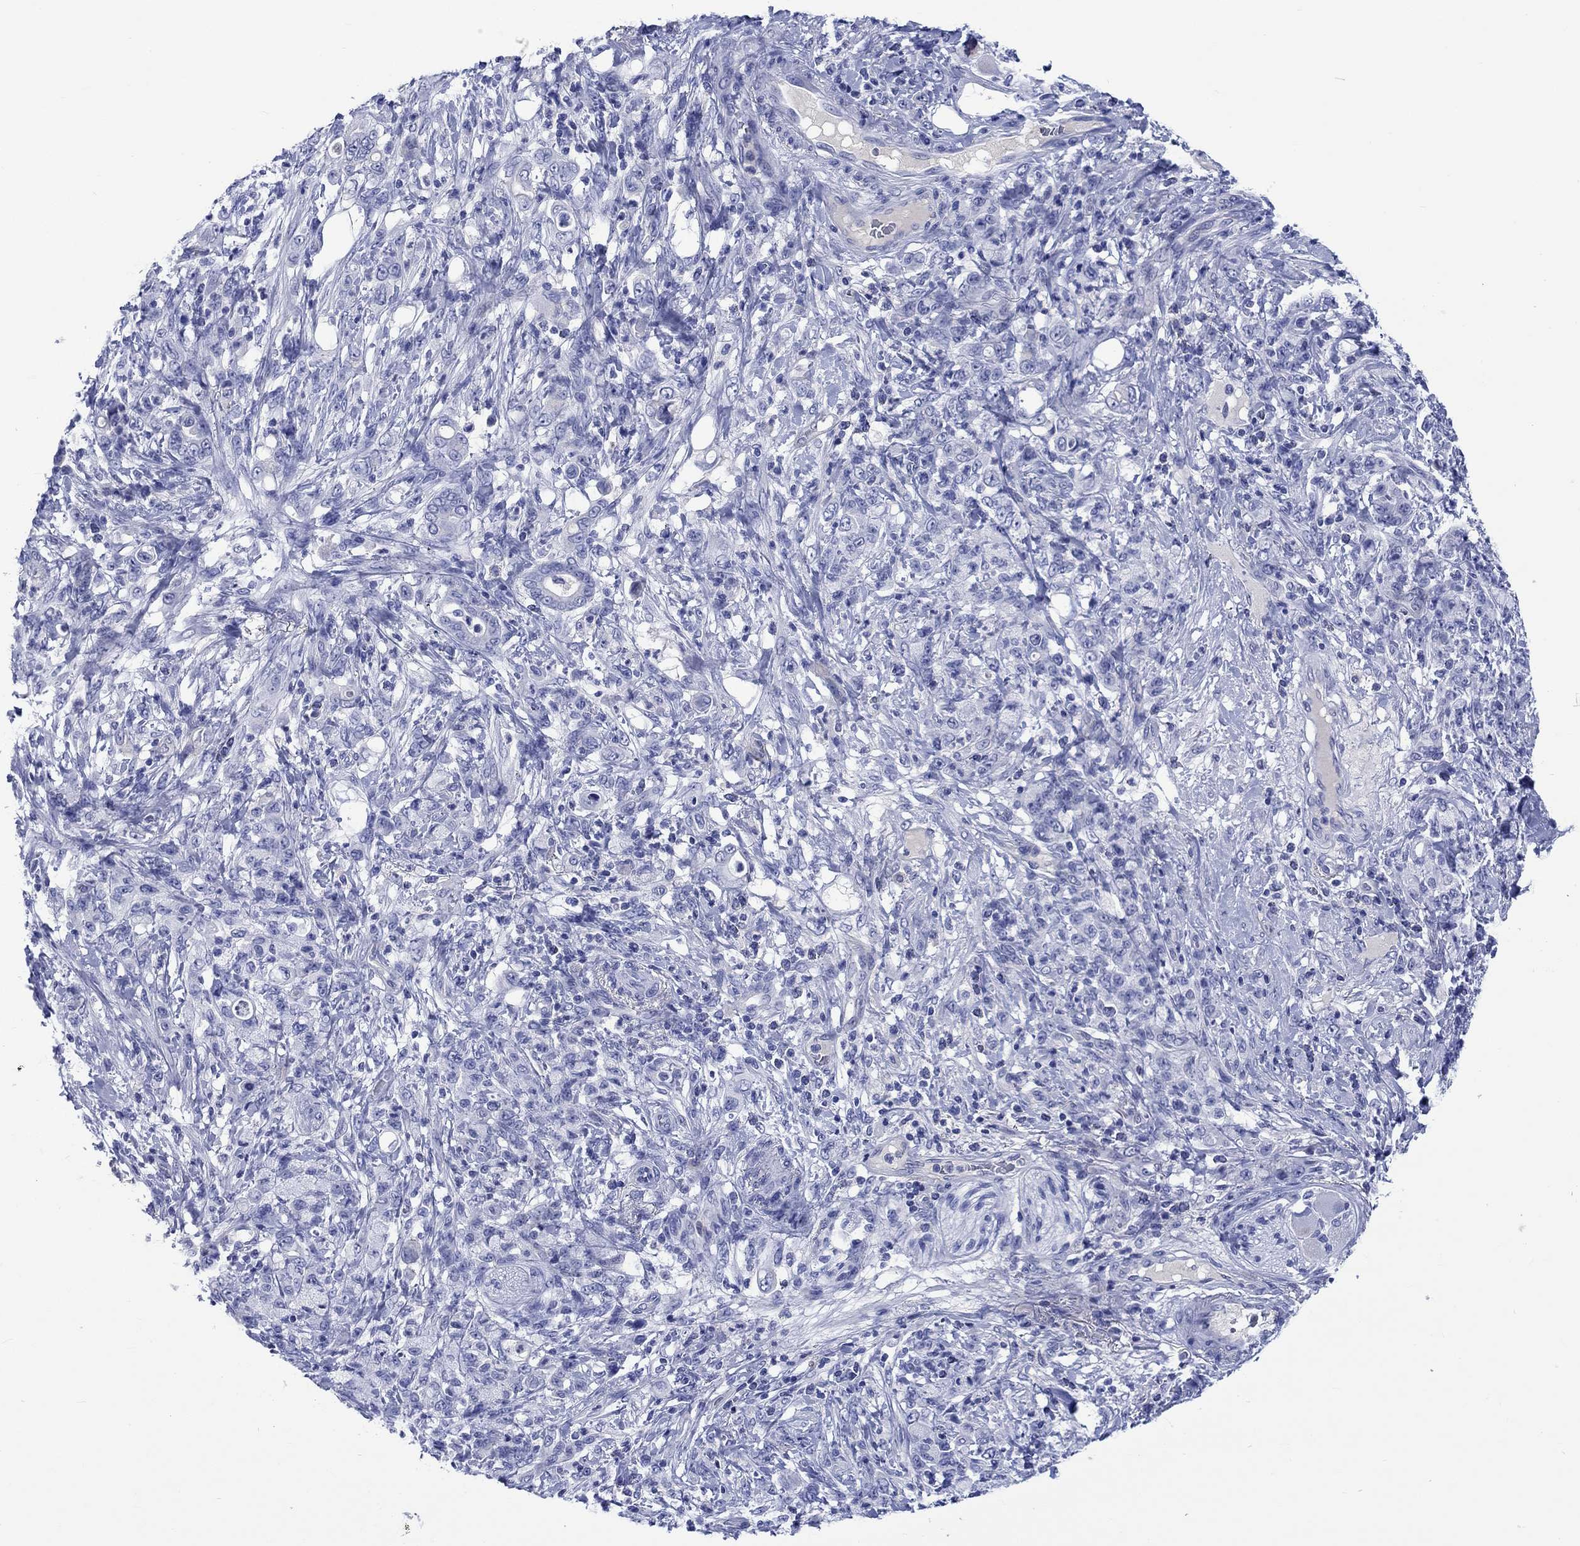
{"staining": {"intensity": "negative", "quantity": "none", "location": "none"}, "tissue": "stomach cancer", "cell_type": "Tumor cells", "image_type": "cancer", "snomed": [{"axis": "morphology", "description": "Adenocarcinoma, NOS"}, {"axis": "topography", "description": "Stomach"}], "caption": "Tumor cells show no significant staining in stomach adenocarcinoma. (Immunohistochemistry (ihc), brightfield microscopy, high magnification).", "gene": "CACNG3", "patient": {"sex": "female", "age": 79}}